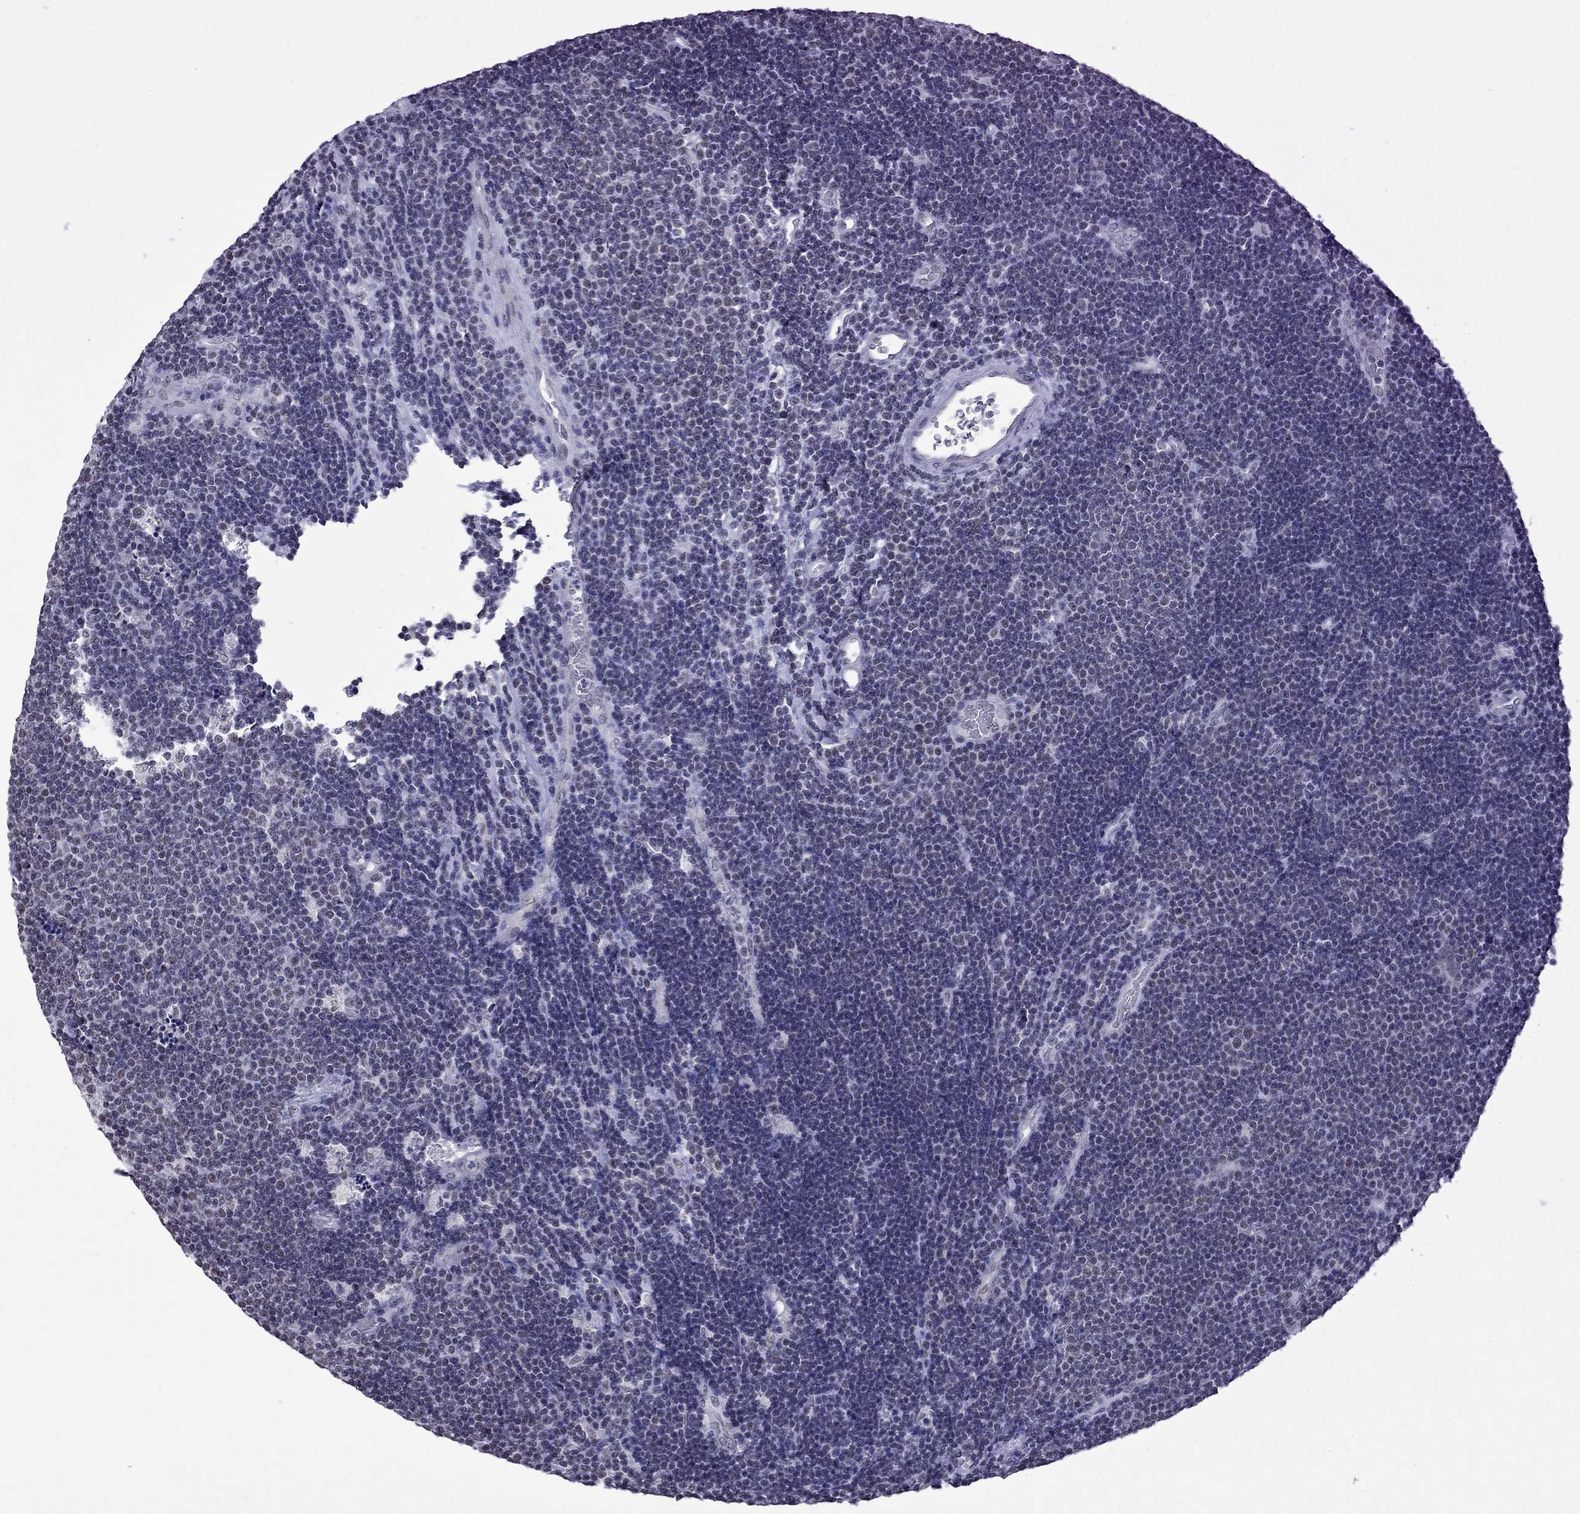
{"staining": {"intensity": "negative", "quantity": "none", "location": "none"}, "tissue": "lymphoma", "cell_type": "Tumor cells", "image_type": "cancer", "snomed": [{"axis": "morphology", "description": "Malignant lymphoma, non-Hodgkin's type, Low grade"}, {"axis": "topography", "description": "Brain"}], "caption": "A micrograph of malignant lymphoma, non-Hodgkin's type (low-grade) stained for a protein reveals no brown staining in tumor cells. (DAB (3,3'-diaminobenzidine) immunohistochemistry (IHC) visualized using brightfield microscopy, high magnification).", "gene": "PPP1R3A", "patient": {"sex": "female", "age": 66}}